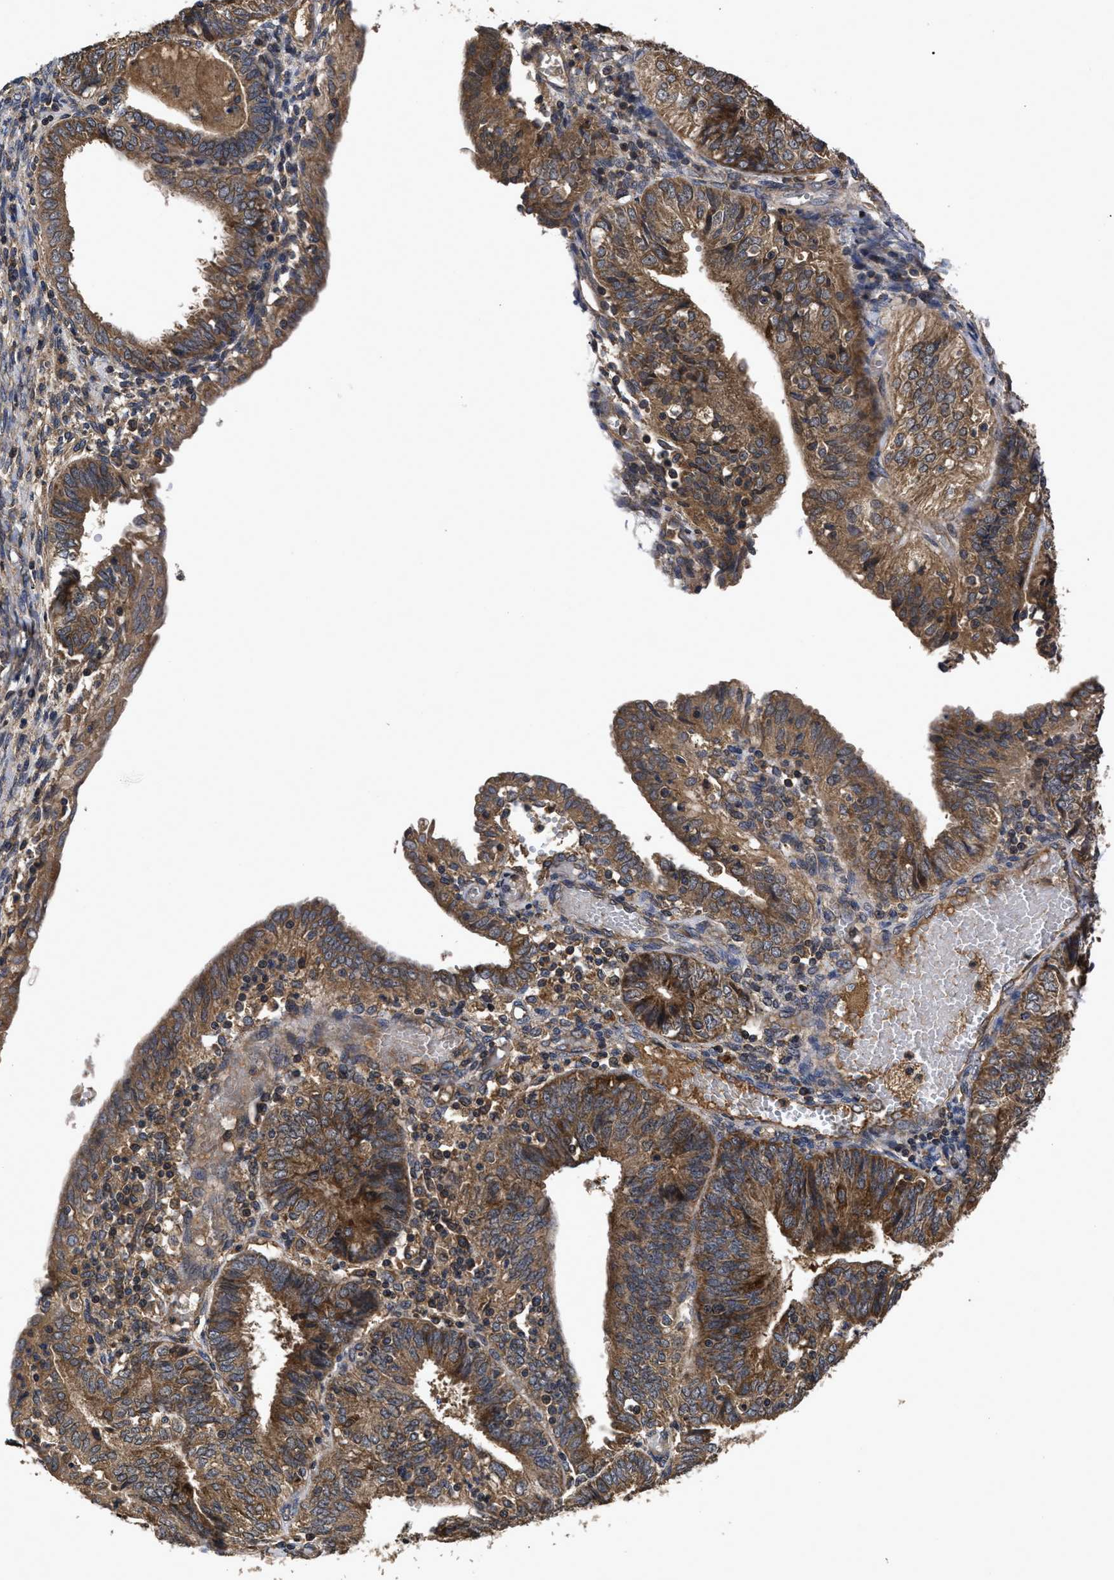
{"staining": {"intensity": "moderate", "quantity": ">75%", "location": "cytoplasmic/membranous"}, "tissue": "endometrial cancer", "cell_type": "Tumor cells", "image_type": "cancer", "snomed": [{"axis": "morphology", "description": "Adenocarcinoma, NOS"}, {"axis": "topography", "description": "Endometrium"}], "caption": "Tumor cells demonstrate moderate cytoplasmic/membranous expression in approximately >75% of cells in endometrial cancer (adenocarcinoma).", "gene": "LRRC3", "patient": {"sex": "female", "age": 58}}